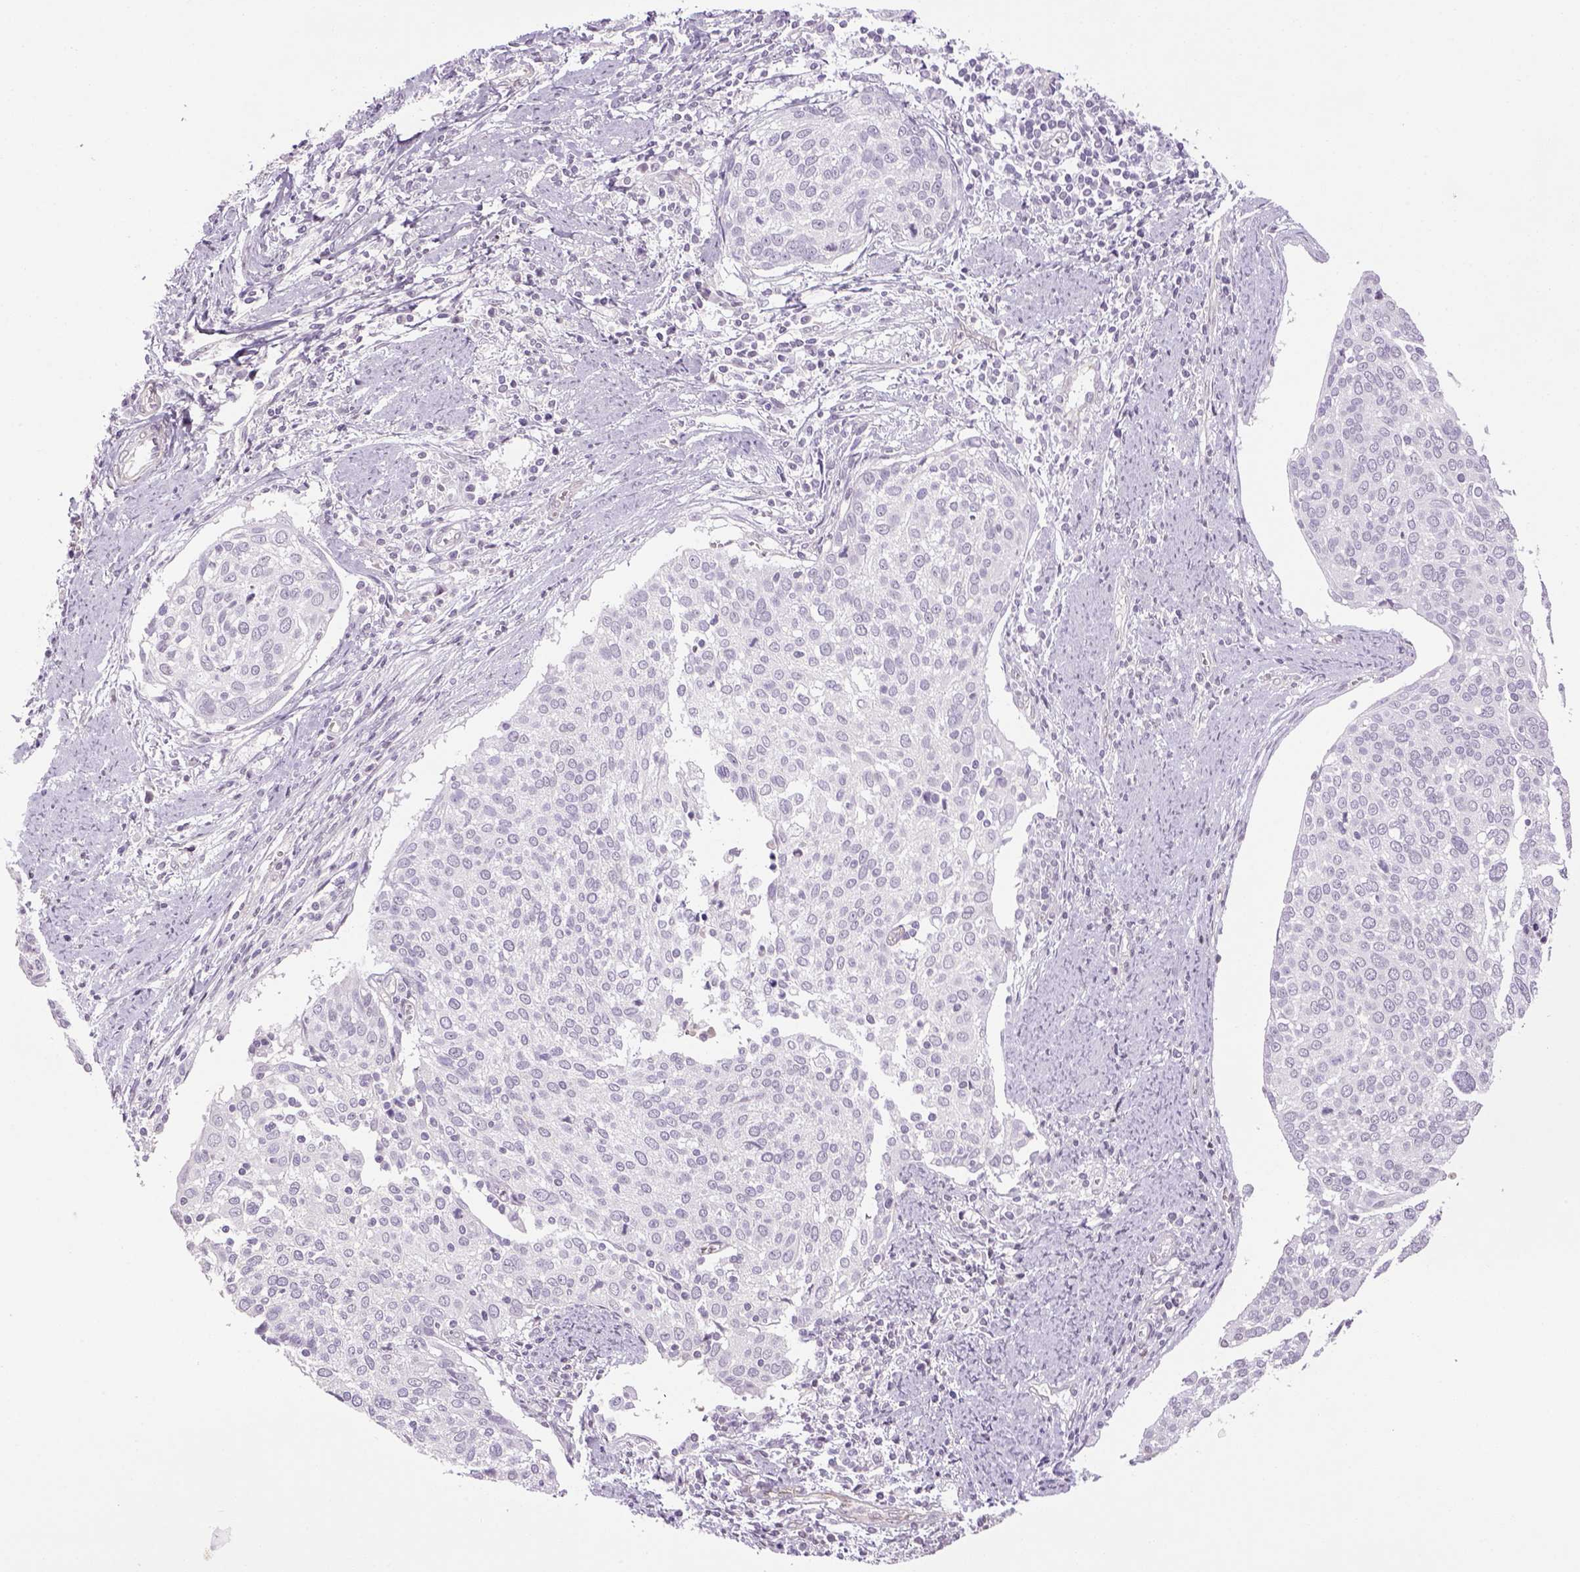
{"staining": {"intensity": "negative", "quantity": "none", "location": "none"}, "tissue": "cervical cancer", "cell_type": "Tumor cells", "image_type": "cancer", "snomed": [{"axis": "morphology", "description": "Squamous cell carcinoma, NOS"}, {"axis": "topography", "description": "Cervix"}], "caption": "Immunohistochemistry (IHC) micrograph of neoplastic tissue: human cervical squamous cell carcinoma stained with DAB reveals no significant protein staining in tumor cells.", "gene": "PRRT1", "patient": {"sex": "female", "age": 39}}